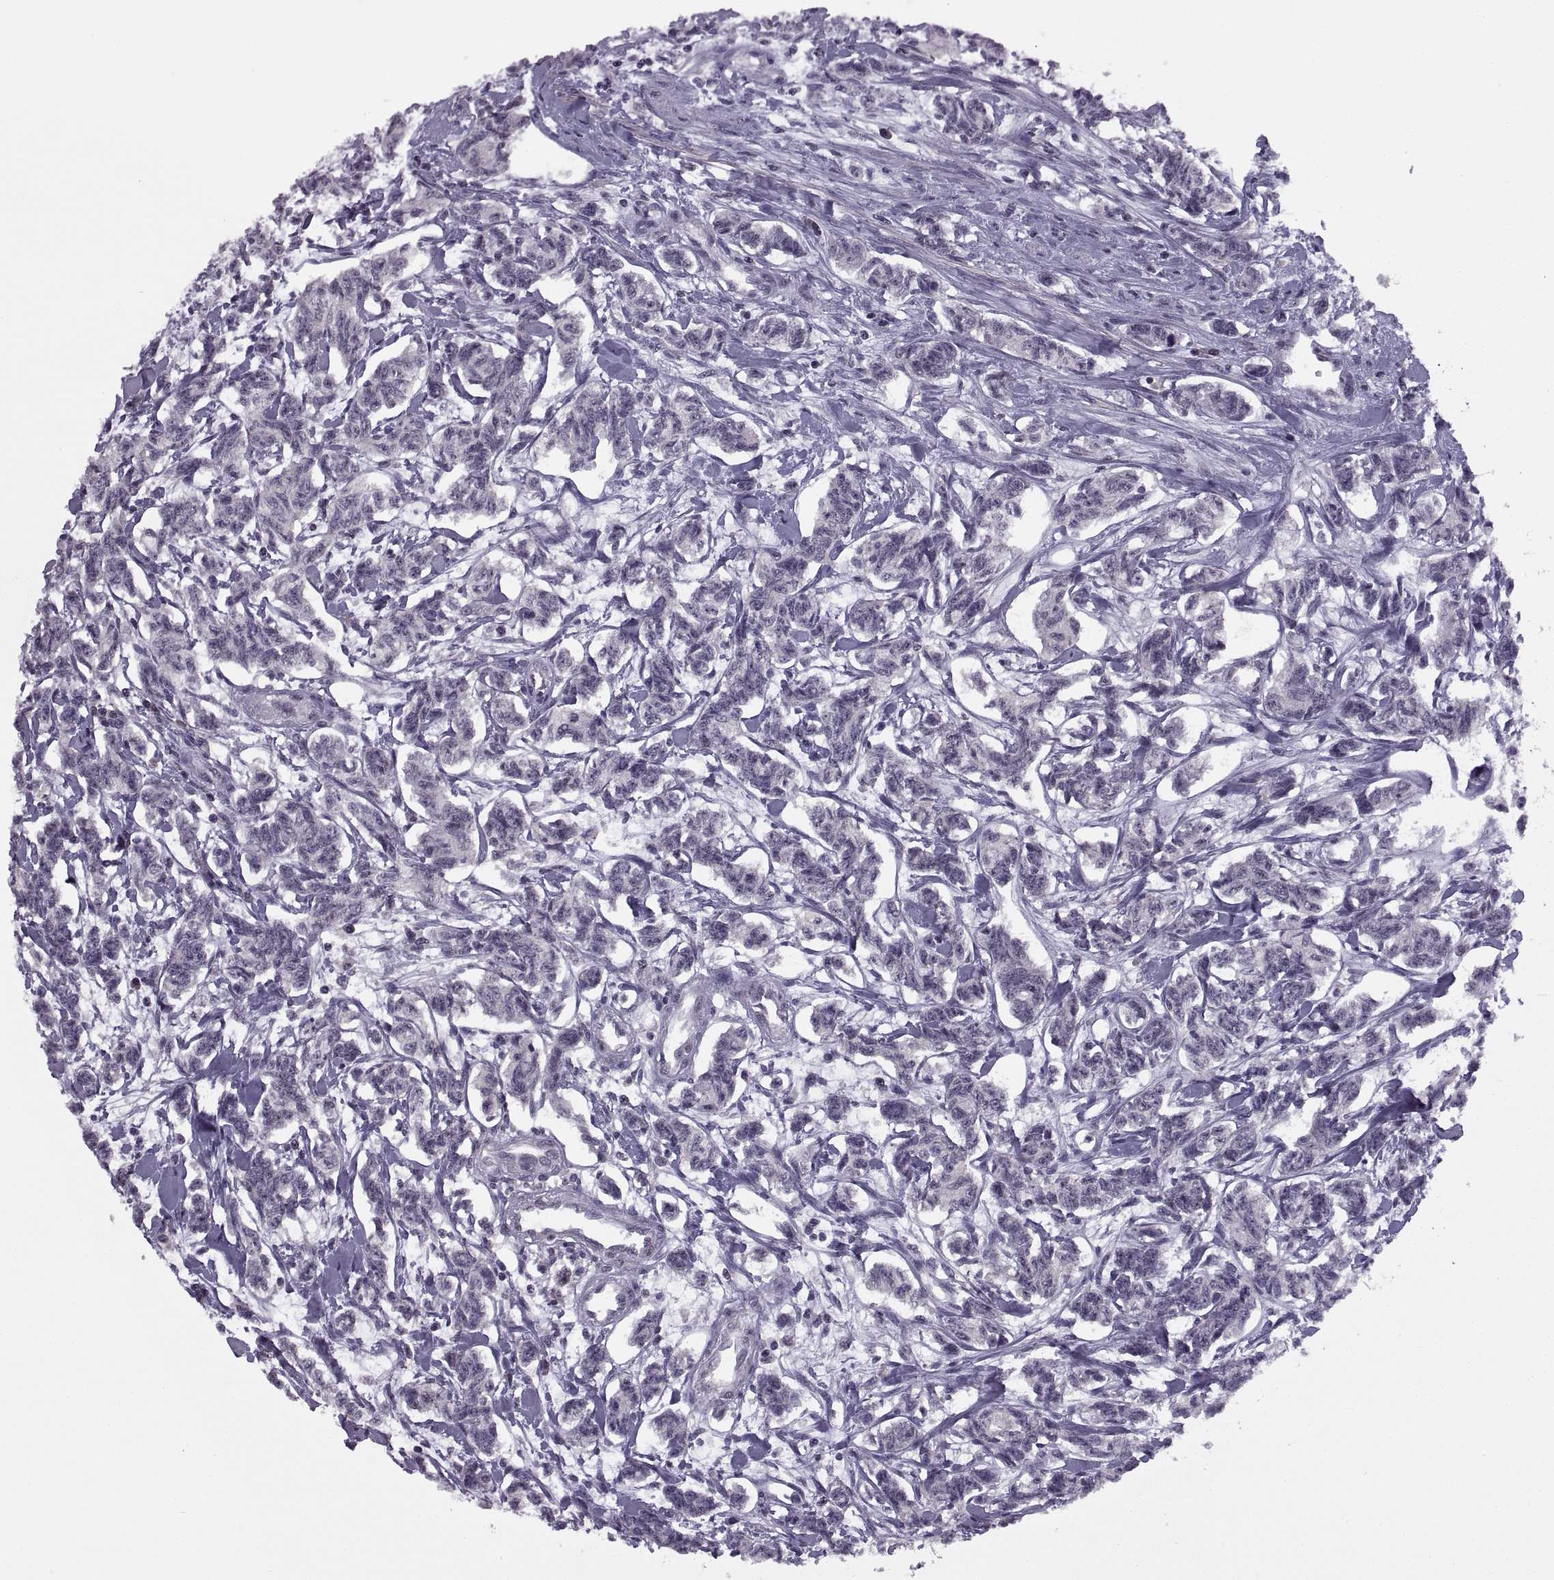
{"staining": {"intensity": "negative", "quantity": "none", "location": "none"}, "tissue": "carcinoid", "cell_type": "Tumor cells", "image_type": "cancer", "snomed": [{"axis": "morphology", "description": "Carcinoid, malignant, NOS"}, {"axis": "topography", "description": "Kidney"}], "caption": "There is no significant staining in tumor cells of carcinoid (malignant).", "gene": "INTS3", "patient": {"sex": "female", "age": 41}}